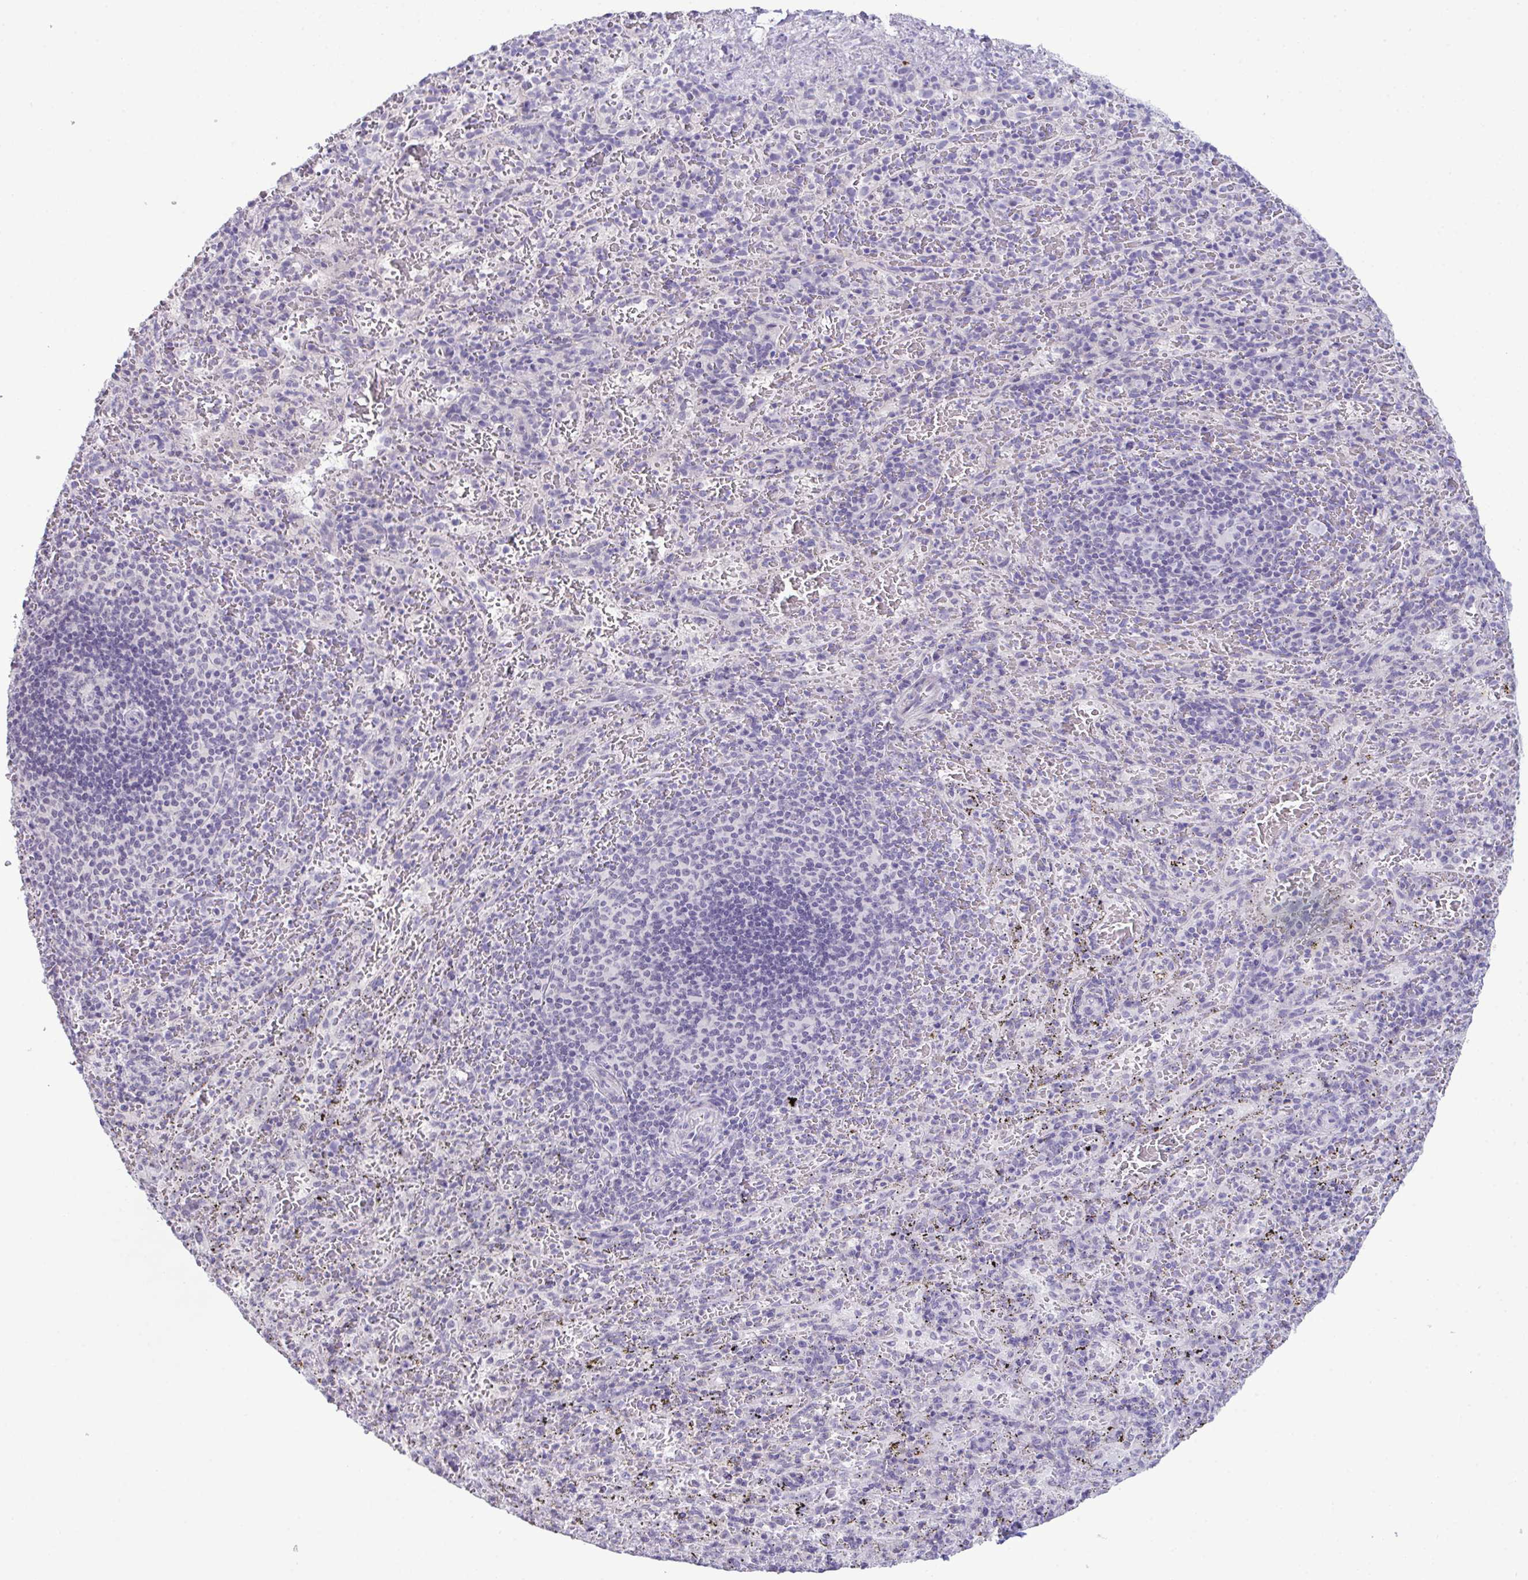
{"staining": {"intensity": "negative", "quantity": "none", "location": "none"}, "tissue": "spleen", "cell_type": "Cells in red pulp", "image_type": "normal", "snomed": [{"axis": "morphology", "description": "Normal tissue, NOS"}, {"axis": "topography", "description": "Spleen"}], "caption": "The immunohistochemistry photomicrograph has no significant expression in cells in red pulp of spleen. (DAB immunohistochemistry visualized using brightfield microscopy, high magnification).", "gene": "ATP6V0D2", "patient": {"sex": "male", "age": 57}}